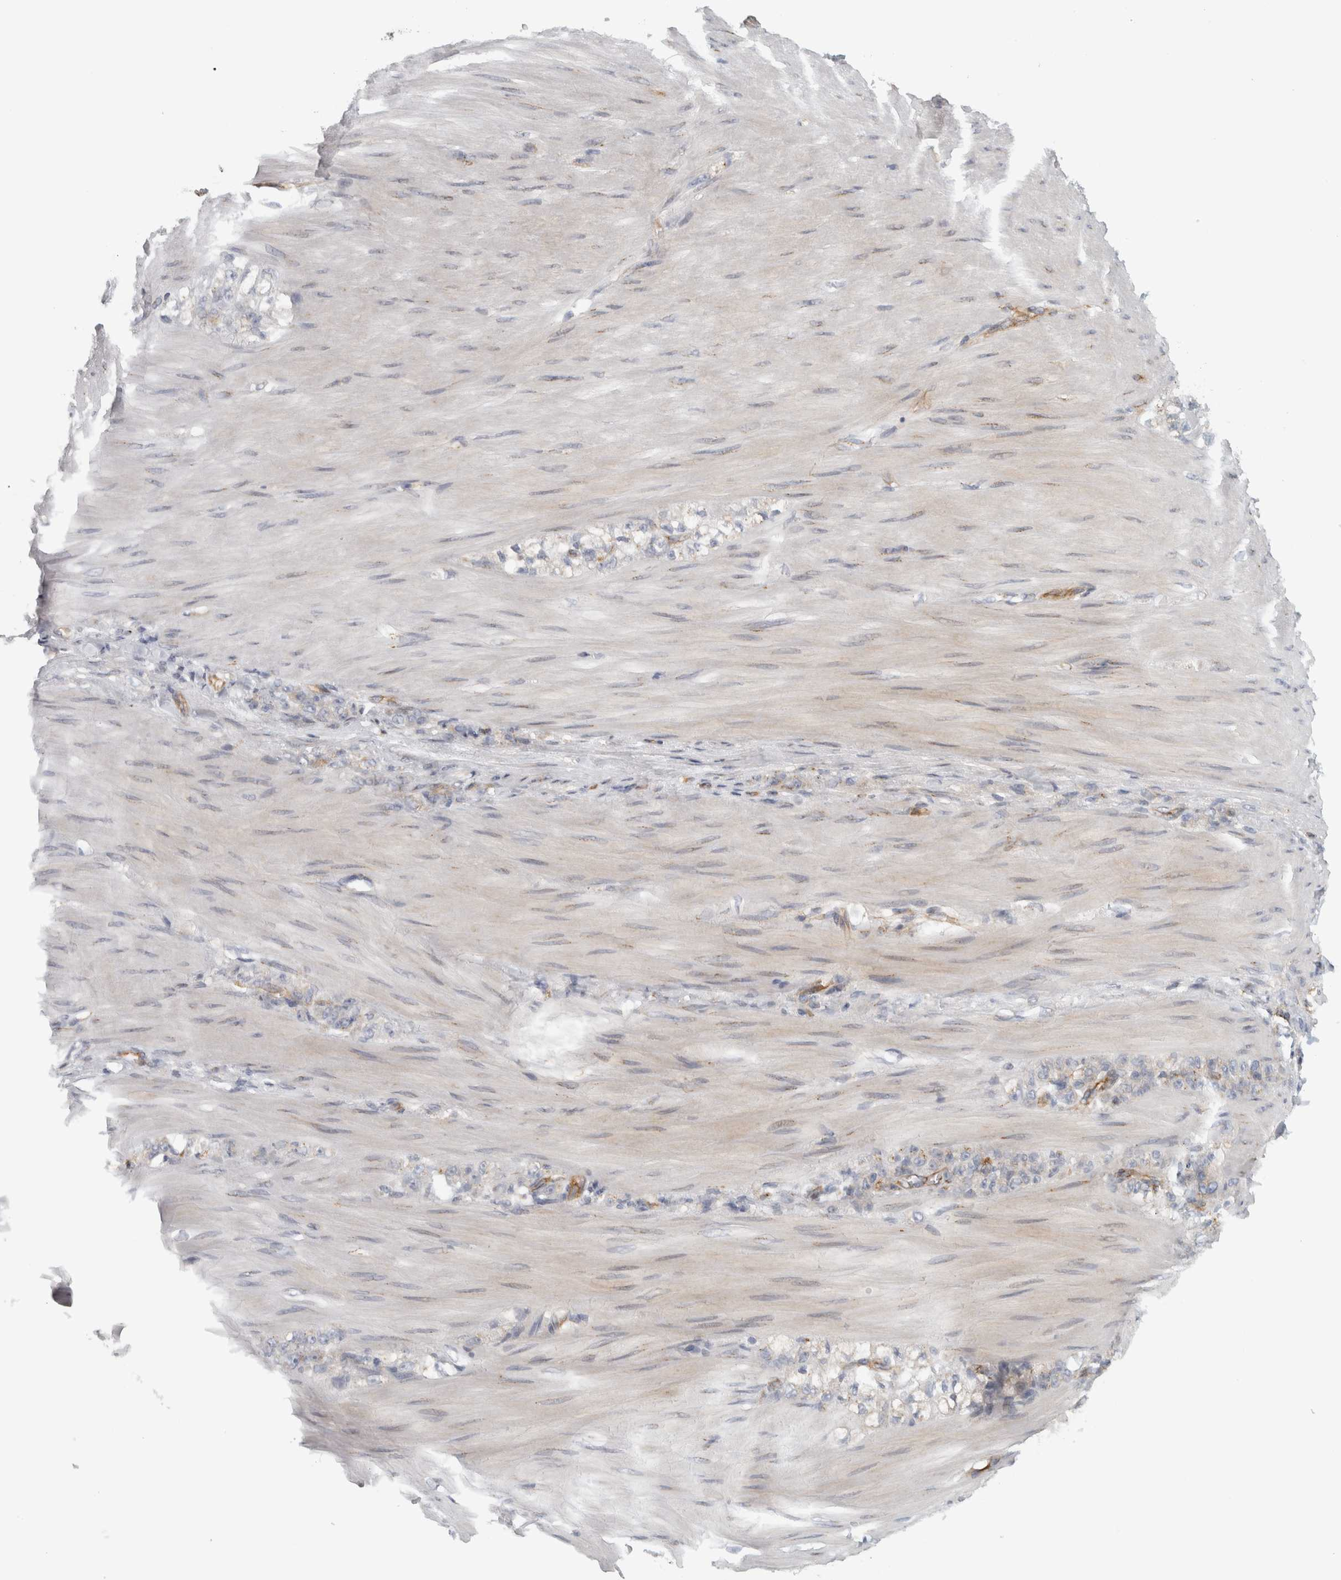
{"staining": {"intensity": "weak", "quantity": "25%-75%", "location": "cytoplasmic/membranous"}, "tissue": "stomach cancer", "cell_type": "Tumor cells", "image_type": "cancer", "snomed": [{"axis": "morphology", "description": "Normal tissue, NOS"}, {"axis": "morphology", "description": "Adenocarcinoma, NOS"}, {"axis": "topography", "description": "Stomach"}], "caption": "This is a micrograph of immunohistochemistry (IHC) staining of stomach cancer, which shows weak positivity in the cytoplasmic/membranous of tumor cells.", "gene": "PEX6", "patient": {"sex": "male", "age": 82}}